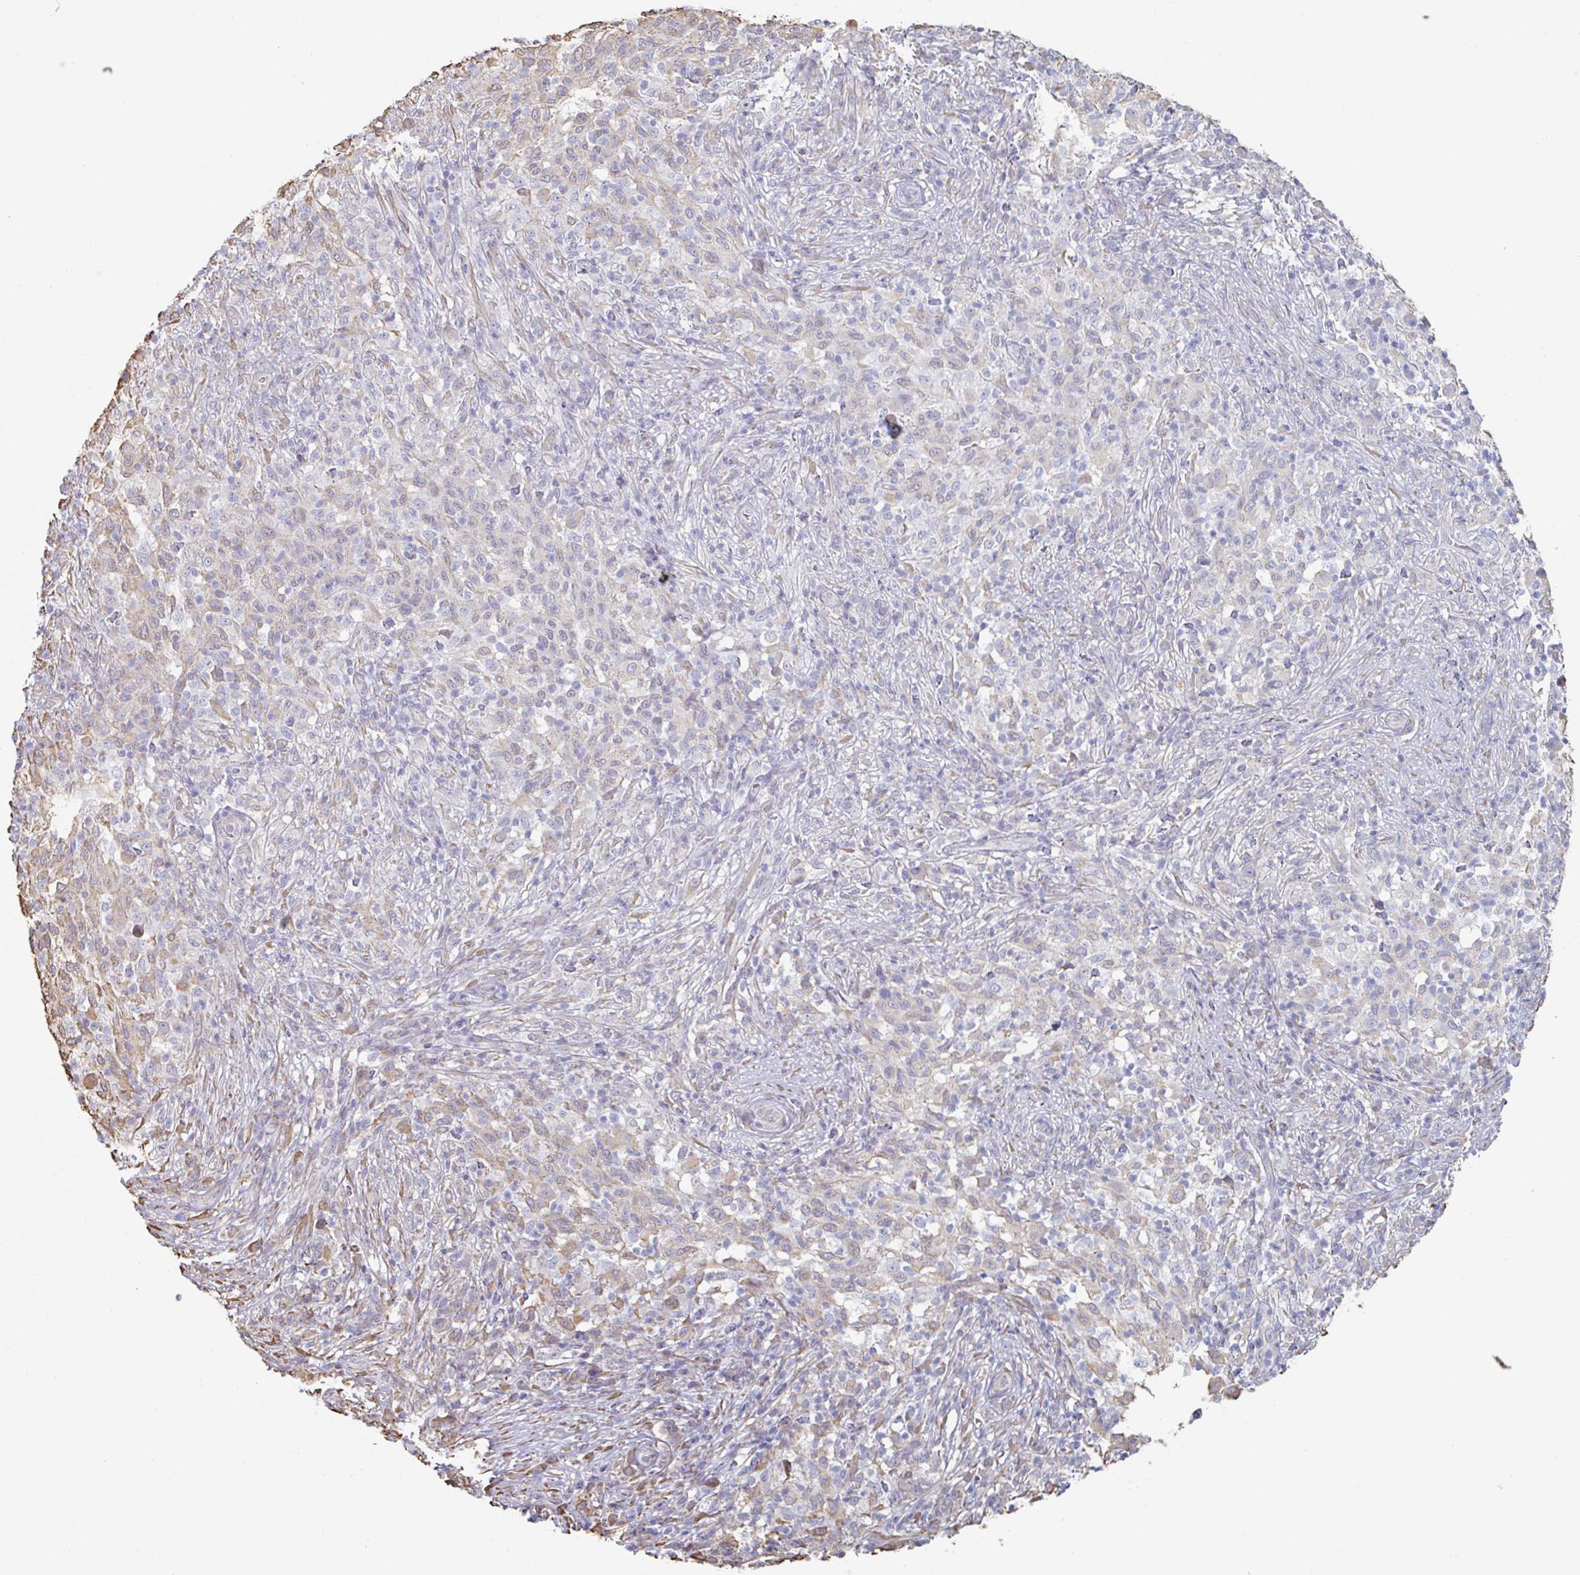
{"staining": {"intensity": "moderate", "quantity": "<25%", "location": "cytoplasmic/membranous"}, "tissue": "melanoma", "cell_type": "Tumor cells", "image_type": "cancer", "snomed": [{"axis": "morphology", "description": "Malignant melanoma, NOS"}, {"axis": "topography", "description": "Skin"}], "caption": "Melanoma stained for a protein shows moderate cytoplasmic/membranous positivity in tumor cells. (brown staining indicates protein expression, while blue staining denotes nuclei).", "gene": "RAB5IF", "patient": {"sex": "male", "age": 66}}